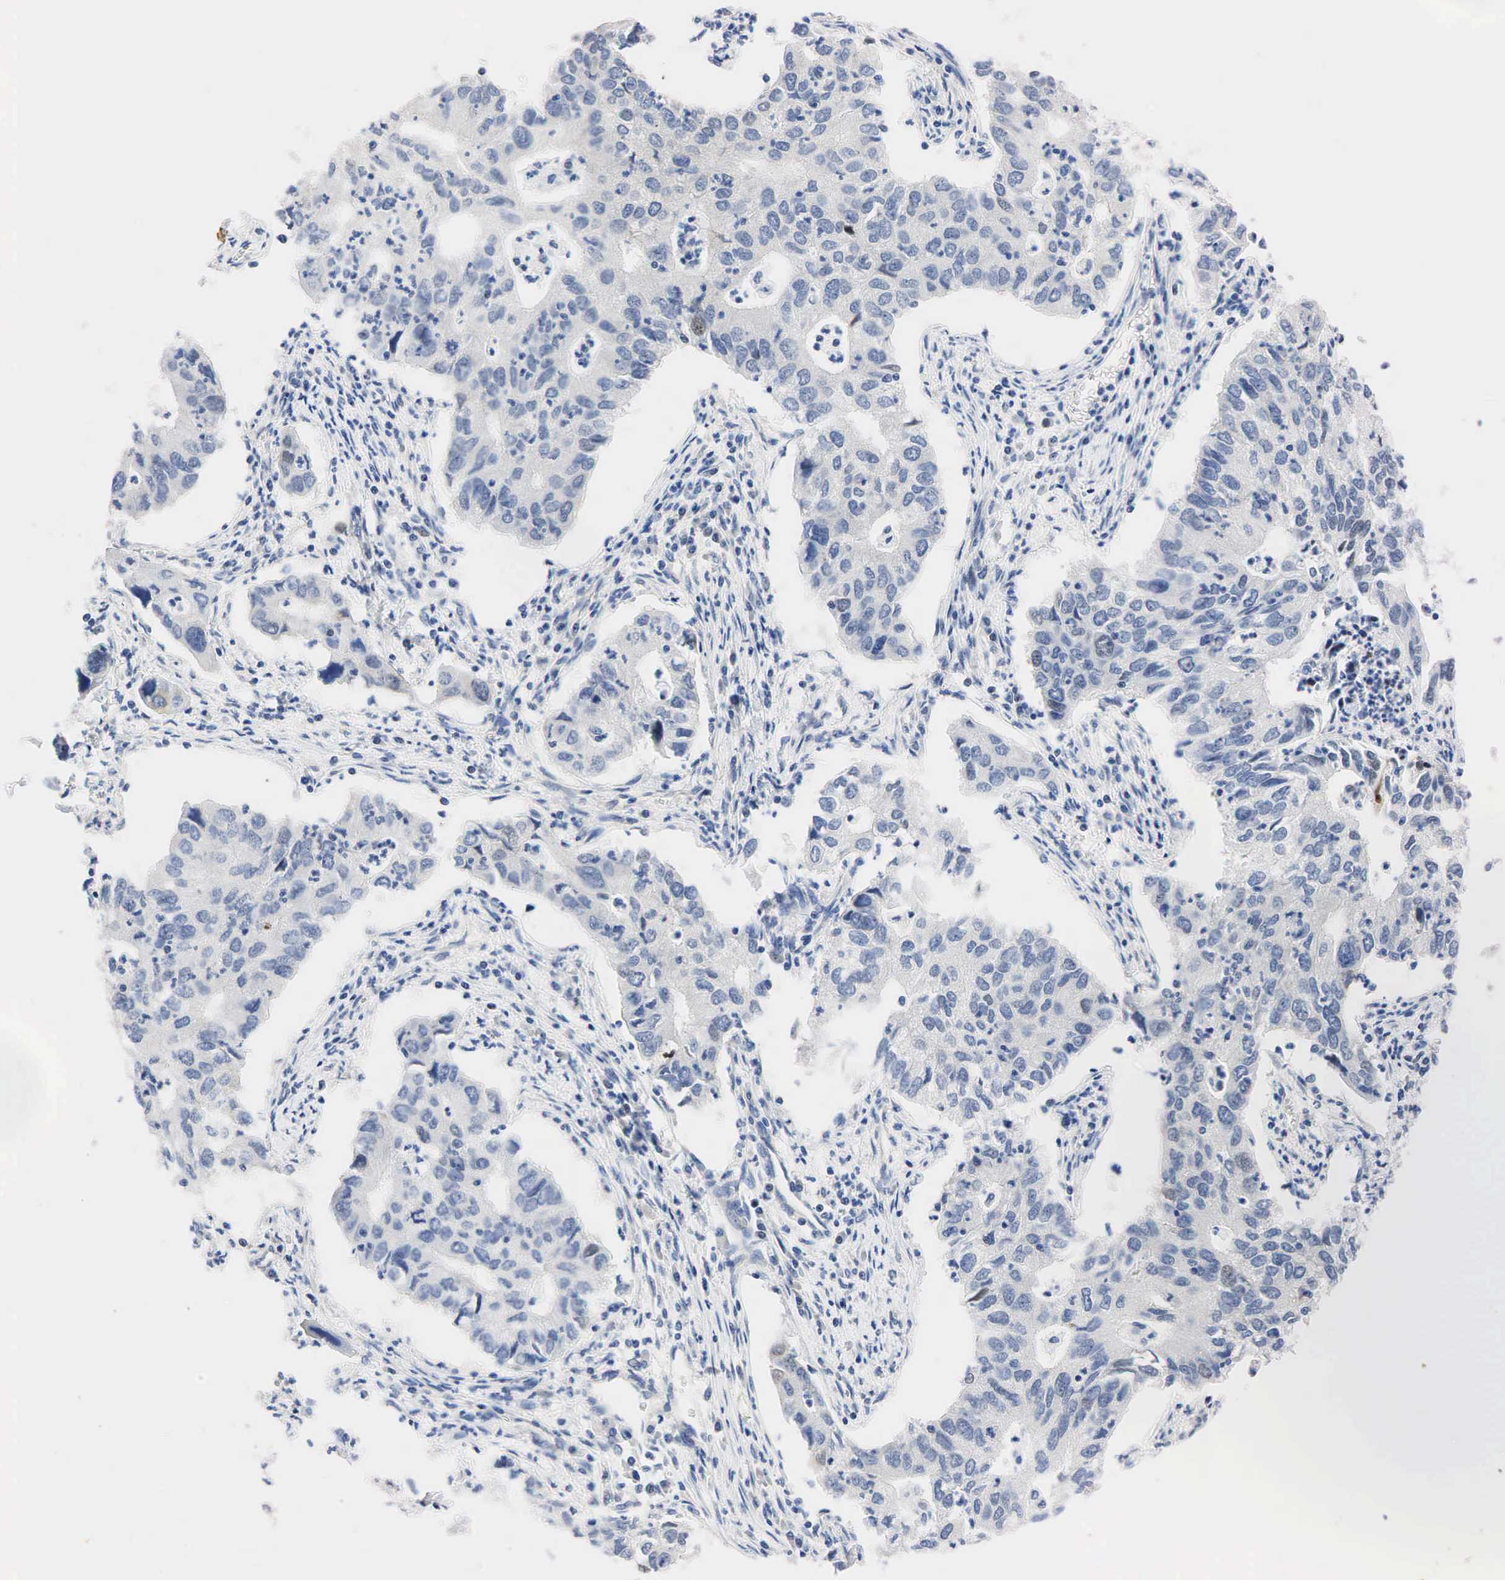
{"staining": {"intensity": "negative", "quantity": "none", "location": "none"}, "tissue": "lung cancer", "cell_type": "Tumor cells", "image_type": "cancer", "snomed": [{"axis": "morphology", "description": "Adenocarcinoma, NOS"}, {"axis": "topography", "description": "Lung"}], "caption": "This is an immunohistochemistry (IHC) image of human adenocarcinoma (lung). There is no positivity in tumor cells.", "gene": "PGR", "patient": {"sex": "male", "age": 48}}